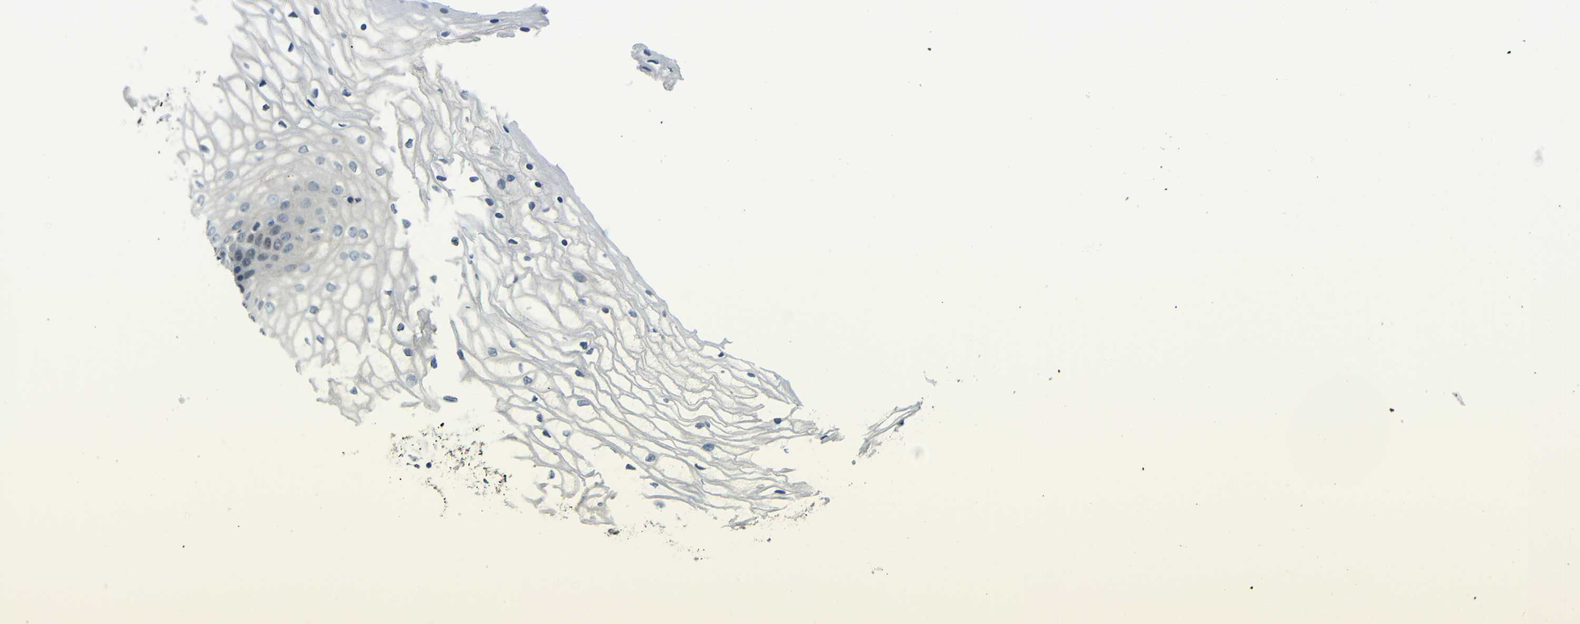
{"staining": {"intensity": "negative", "quantity": "none", "location": "none"}, "tissue": "vagina", "cell_type": "Squamous epithelial cells", "image_type": "normal", "snomed": [{"axis": "morphology", "description": "Normal tissue, NOS"}, {"axis": "topography", "description": "Vagina"}], "caption": "Vagina stained for a protein using IHC displays no positivity squamous epithelial cells.", "gene": "STBD1", "patient": {"sex": "female", "age": 34}}